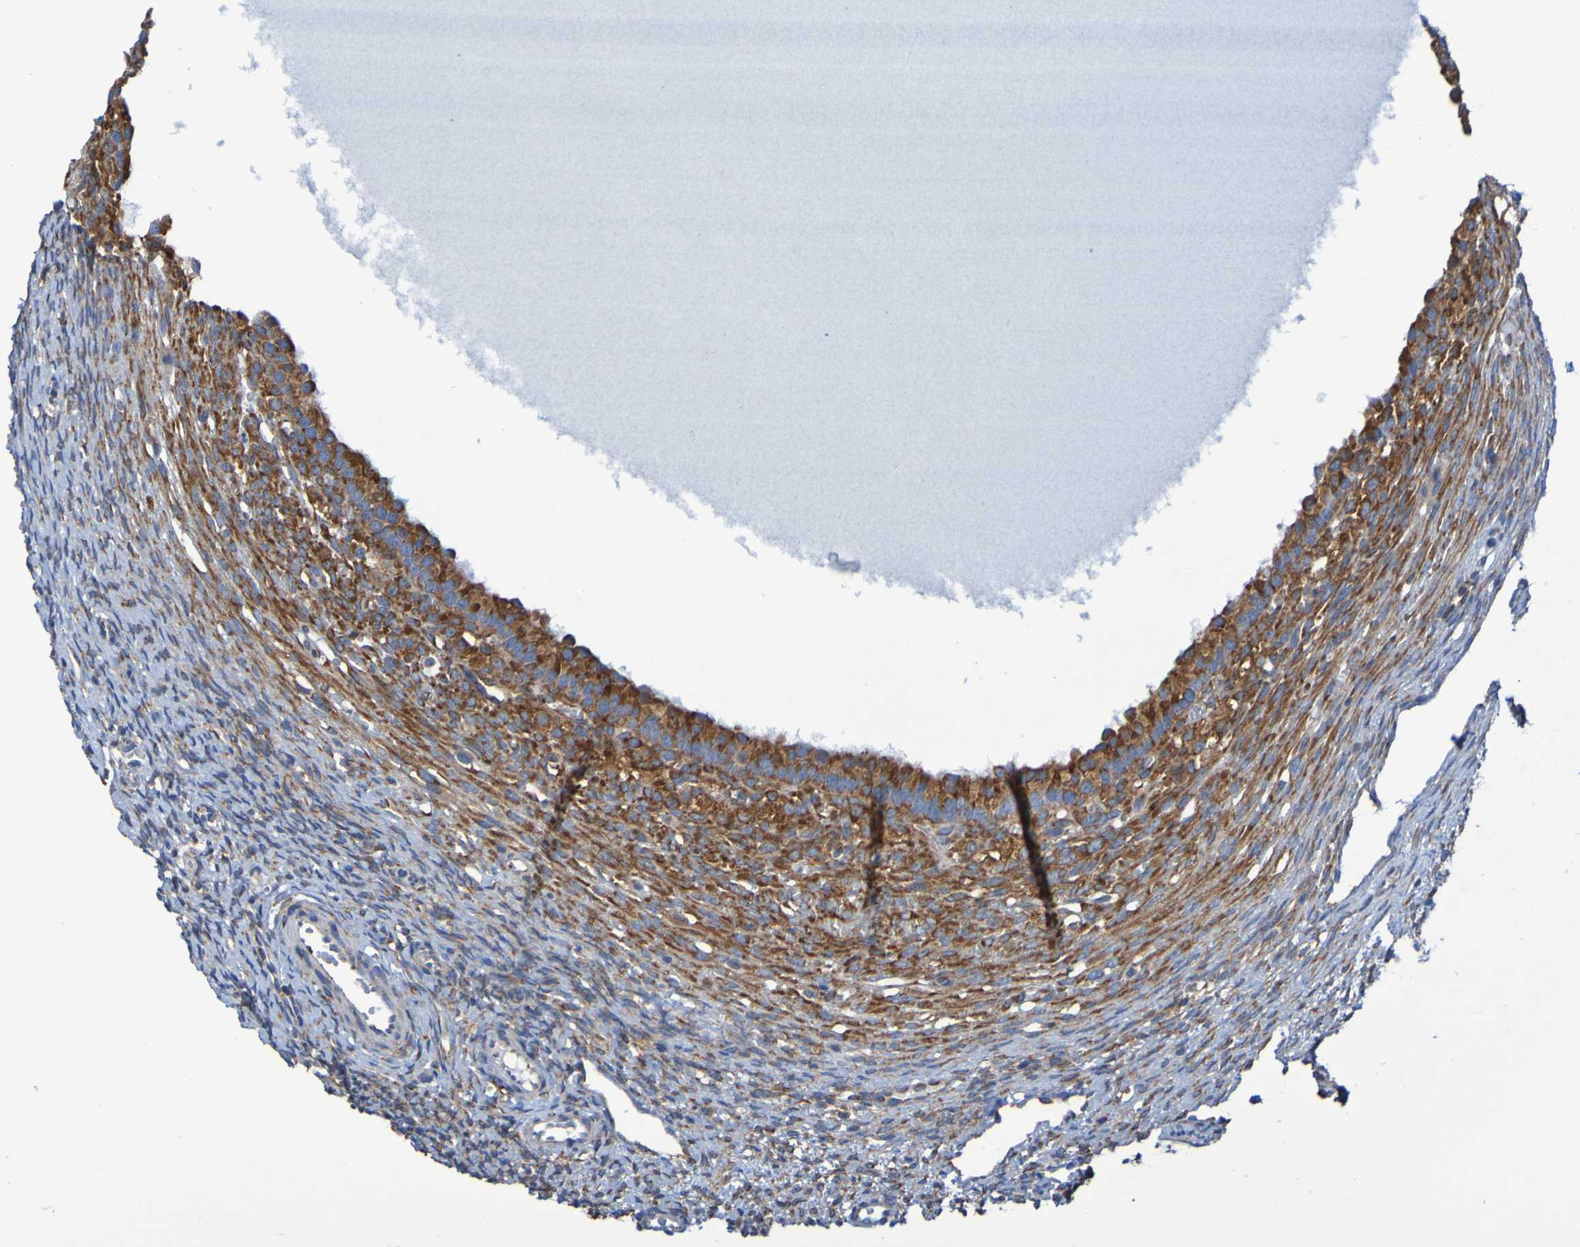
{"staining": {"intensity": "strong", "quantity": ">75%", "location": "cytoplasmic/membranous"}, "tissue": "ovary", "cell_type": "Follicle cells", "image_type": "normal", "snomed": [{"axis": "morphology", "description": "Normal tissue, NOS"}, {"axis": "topography", "description": "Ovary"}], "caption": "Ovary stained with immunohistochemistry (IHC) displays strong cytoplasmic/membranous staining in about >75% of follicle cells. The staining is performed using DAB brown chromogen to label protein expression. The nuclei are counter-stained blue using hematoxylin.", "gene": "FKBP3", "patient": {"sex": "female", "age": 33}}